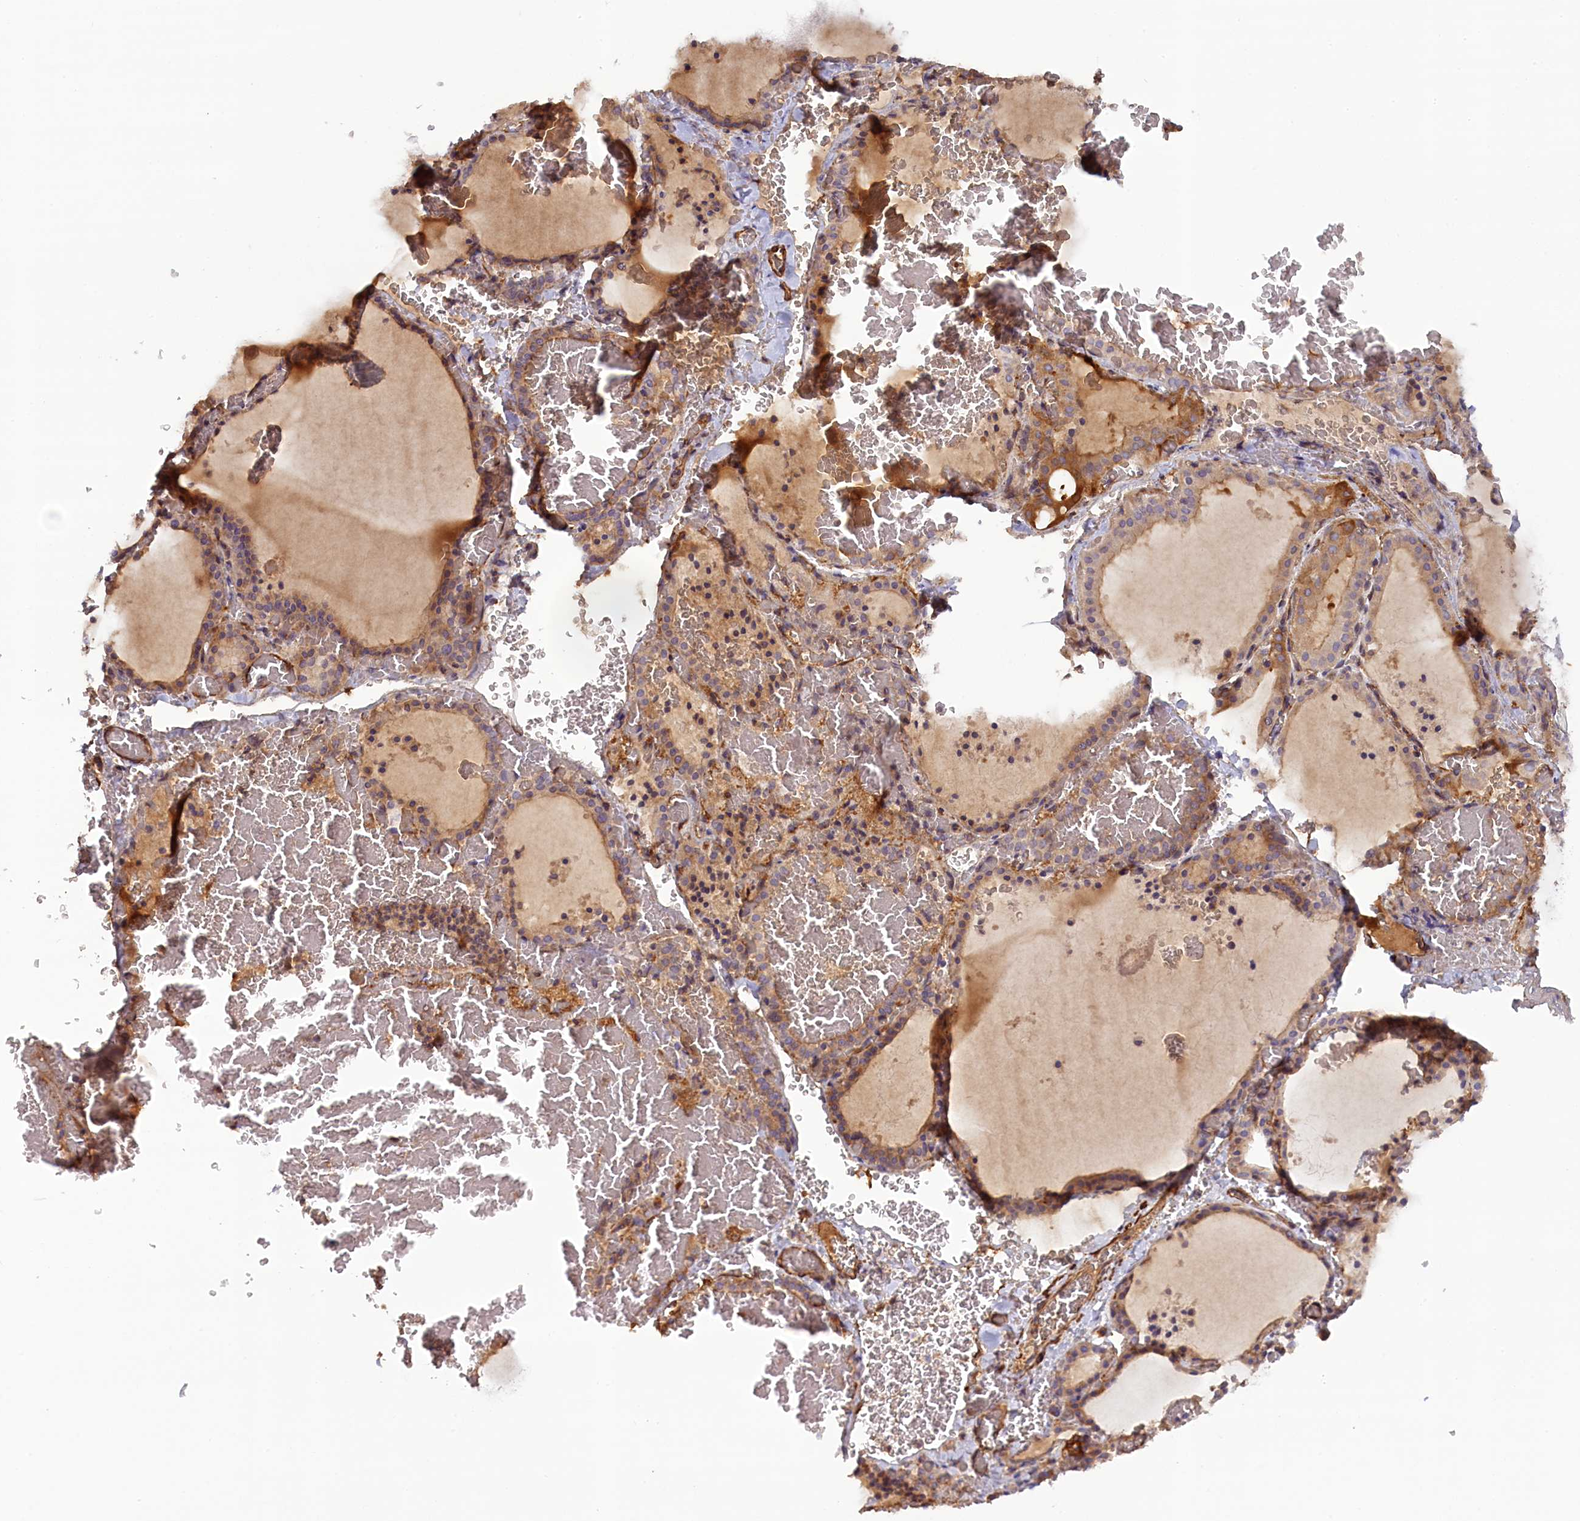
{"staining": {"intensity": "weak", "quantity": "25%-75%", "location": "cytoplasmic/membranous"}, "tissue": "thyroid gland", "cell_type": "Glandular cells", "image_type": "normal", "snomed": [{"axis": "morphology", "description": "Normal tissue, NOS"}, {"axis": "topography", "description": "Thyroid gland"}], "caption": "A histopathology image showing weak cytoplasmic/membranous positivity in approximately 25%-75% of glandular cells in normal thyroid gland, as visualized by brown immunohistochemical staining.", "gene": "FUZ", "patient": {"sex": "female", "age": 39}}